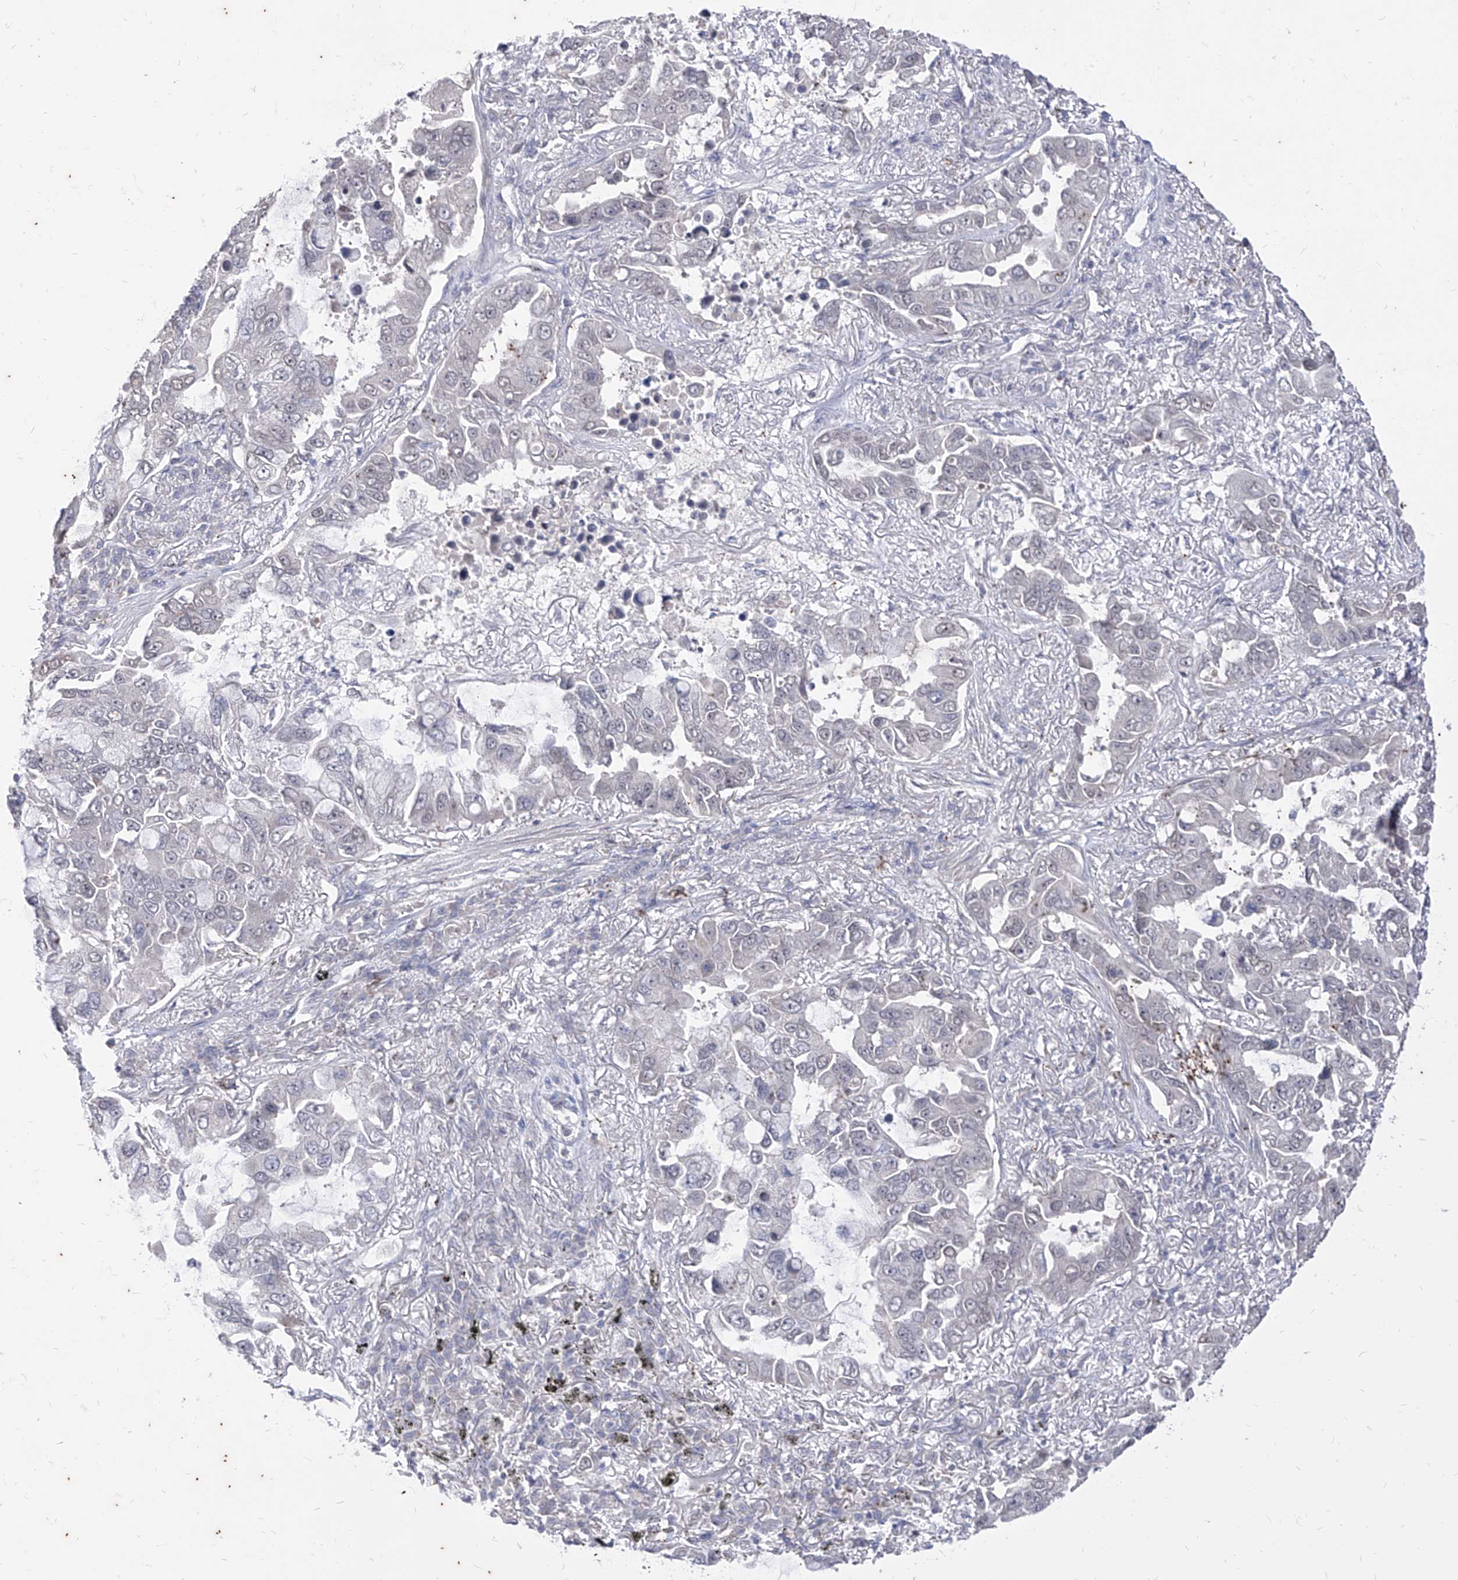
{"staining": {"intensity": "negative", "quantity": "none", "location": "none"}, "tissue": "lung cancer", "cell_type": "Tumor cells", "image_type": "cancer", "snomed": [{"axis": "morphology", "description": "Adenocarcinoma, NOS"}, {"axis": "topography", "description": "Lung"}], "caption": "Lung adenocarcinoma stained for a protein using IHC reveals no staining tumor cells.", "gene": "PHF20L1", "patient": {"sex": "male", "age": 64}}